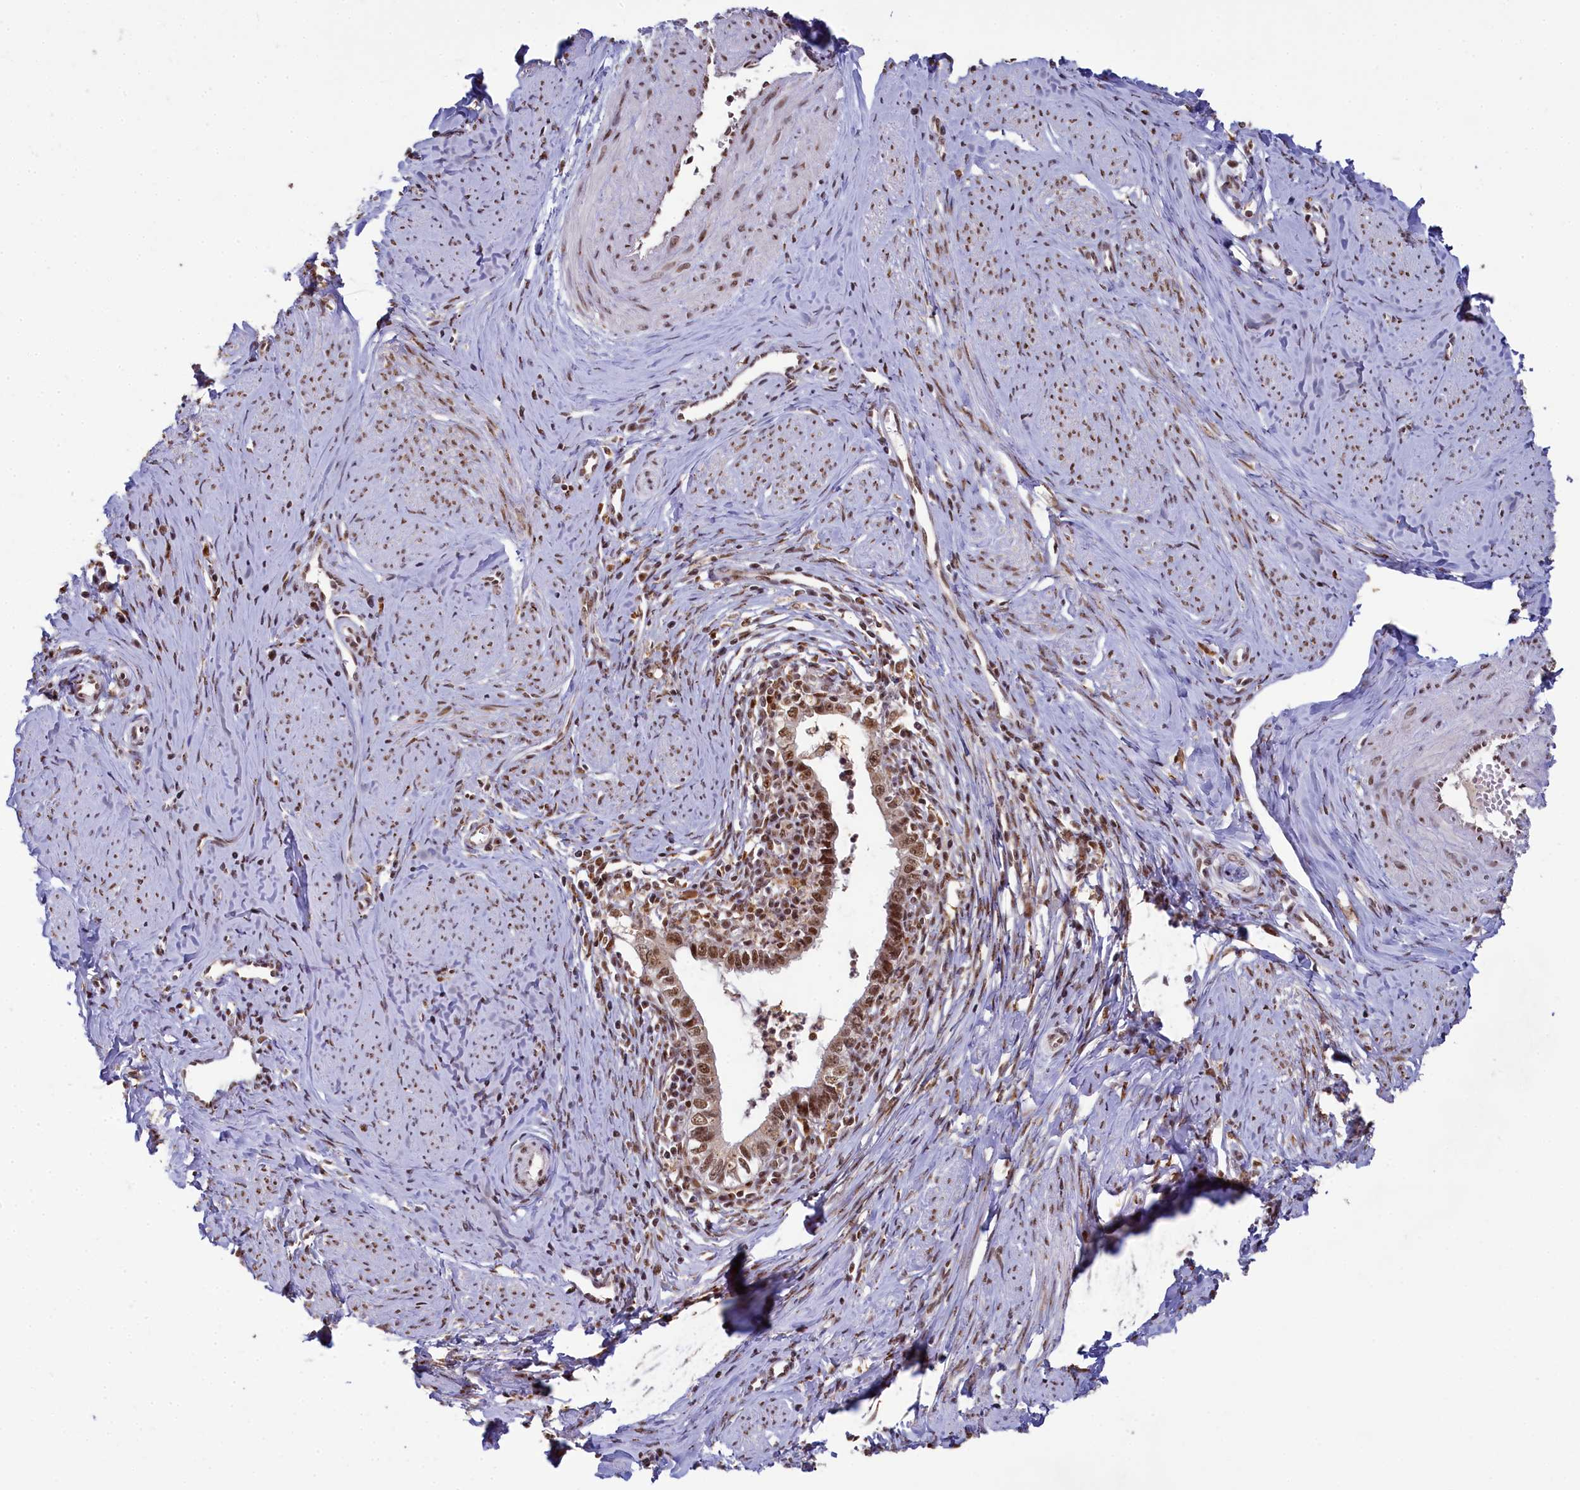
{"staining": {"intensity": "moderate", "quantity": ">75%", "location": "nuclear"}, "tissue": "cervical cancer", "cell_type": "Tumor cells", "image_type": "cancer", "snomed": [{"axis": "morphology", "description": "Adenocarcinoma, NOS"}, {"axis": "topography", "description": "Cervix"}], "caption": "An image of human cervical cancer (adenocarcinoma) stained for a protein demonstrates moderate nuclear brown staining in tumor cells.", "gene": "PPHLN1", "patient": {"sex": "female", "age": 36}}